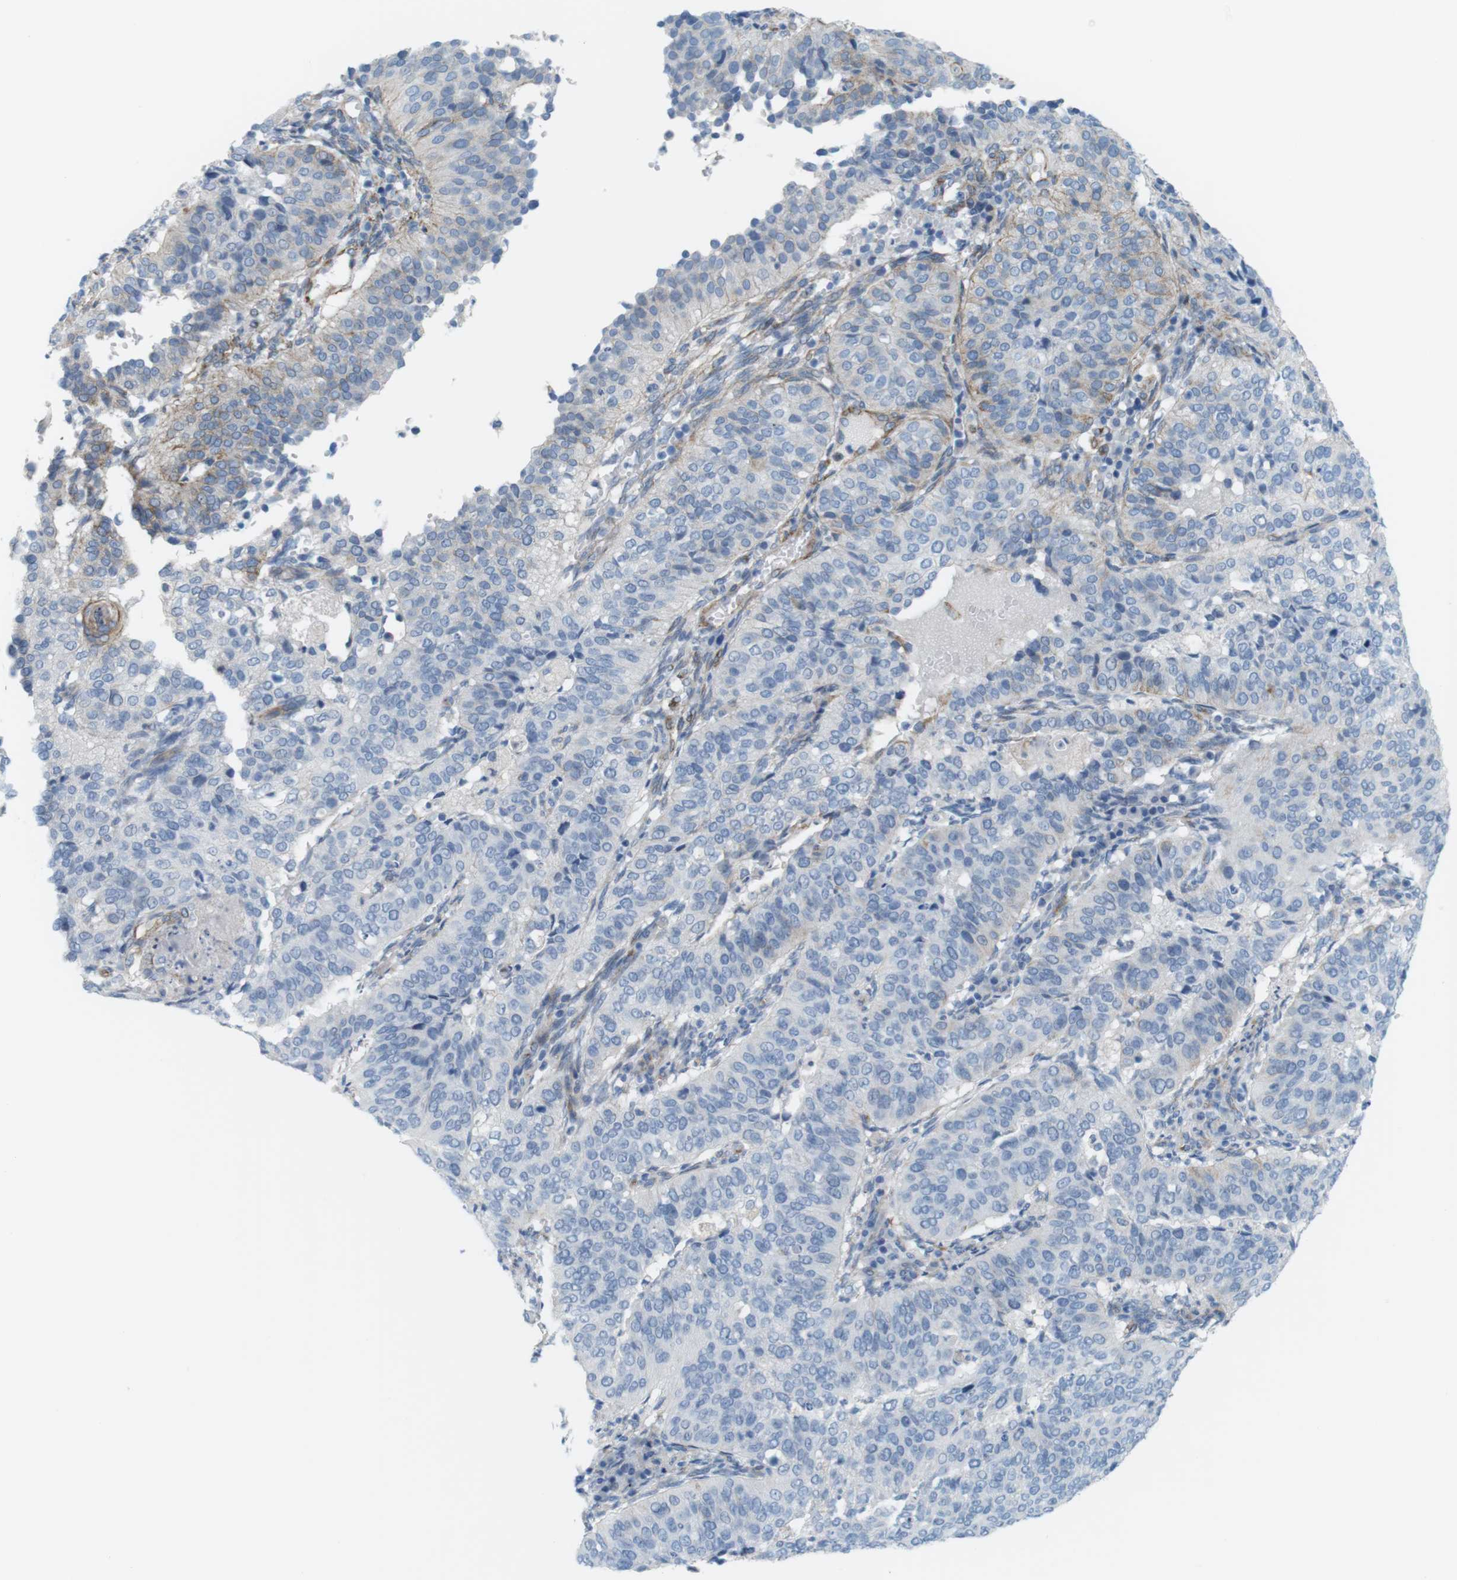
{"staining": {"intensity": "negative", "quantity": "none", "location": "none"}, "tissue": "cervical cancer", "cell_type": "Tumor cells", "image_type": "cancer", "snomed": [{"axis": "morphology", "description": "Normal tissue, NOS"}, {"axis": "morphology", "description": "Squamous cell carcinoma, NOS"}, {"axis": "topography", "description": "Cervix"}], "caption": "DAB immunohistochemical staining of cervical cancer shows no significant staining in tumor cells. (DAB immunohistochemistry, high magnification).", "gene": "MYH9", "patient": {"sex": "female", "age": 39}}